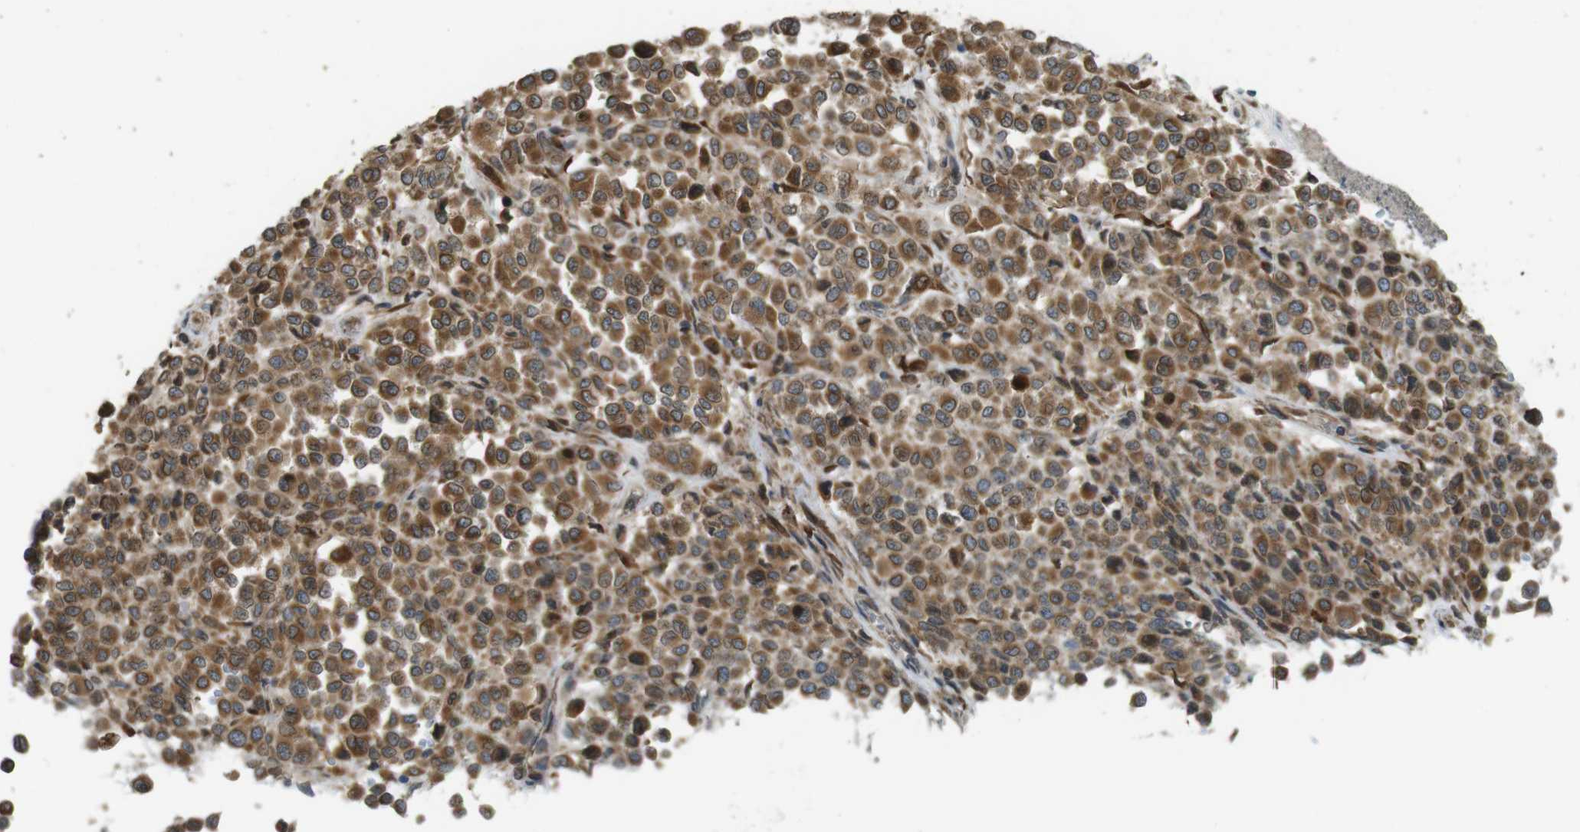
{"staining": {"intensity": "moderate", "quantity": ">75%", "location": "cytoplasmic/membranous"}, "tissue": "melanoma", "cell_type": "Tumor cells", "image_type": "cancer", "snomed": [{"axis": "morphology", "description": "Malignant melanoma, Metastatic site"}, {"axis": "topography", "description": "Pancreas"}], "caption": "Immunohistochemical staining of malignant melanoma (metastatic site) displays medium levels of moderate cytoplasmic/membranous expression in approximately >75% of tumor cells.", "gene": "TMED4", "patient": {"sex": "female", "age": 30}}